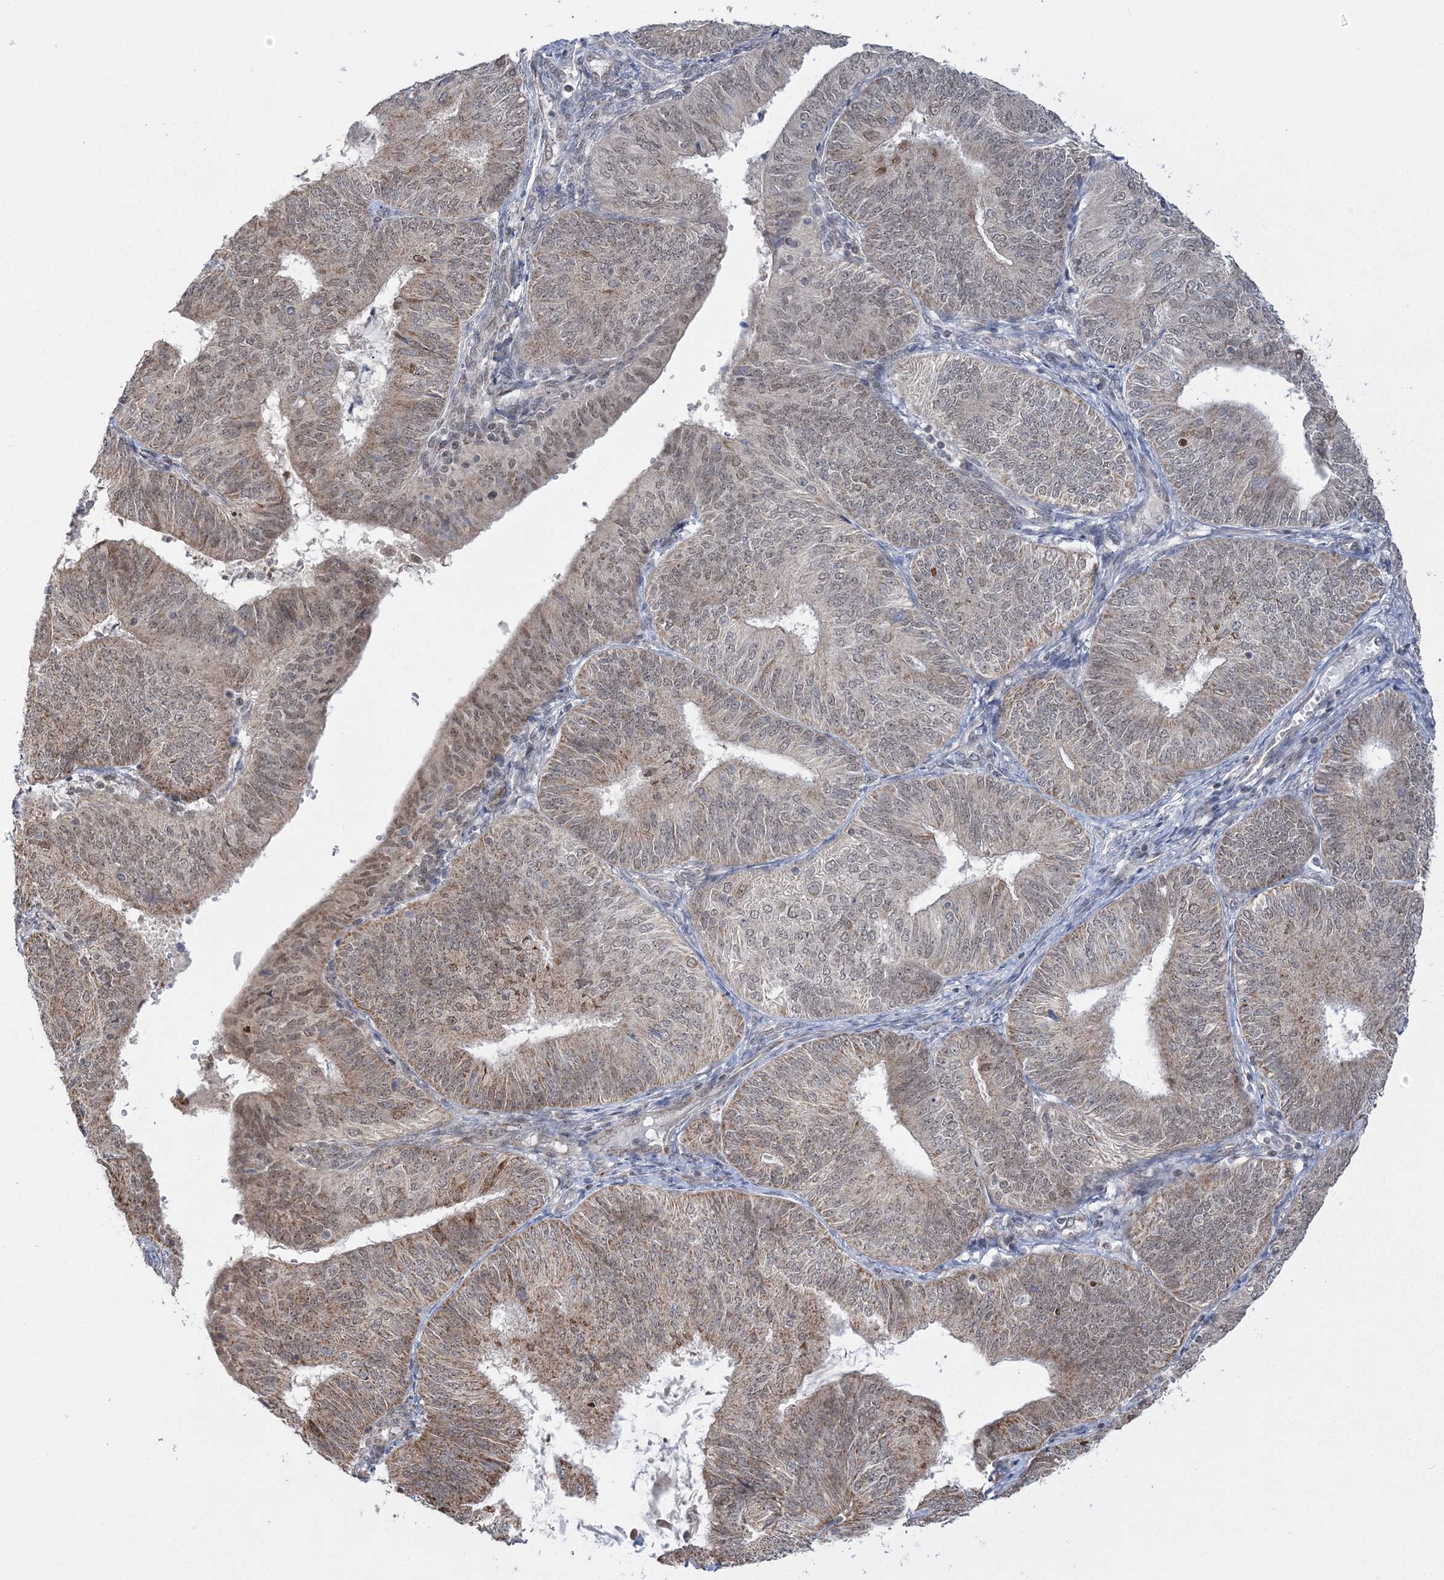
{"staining": {"intensity": "moderate", "quantity": ">75%", "location": "cytoplasmic/membranous,nuclear"}, "tissue": "endometrial cancer", "cell_type": "Tumor cells", "image_type": "cancer", "snomed": [{"axis": "morphology", "description": "Adenocarcinoma, NOS"}, {"axis": "topography", "description": "Endometrium"}], "caption": "Human endometrial adenocarcinoma stained with a protein marker demonstrates moderate staining in tumor cells.", "gene": "GRSF1", "patient": {"sex": "female", "age": 58}}